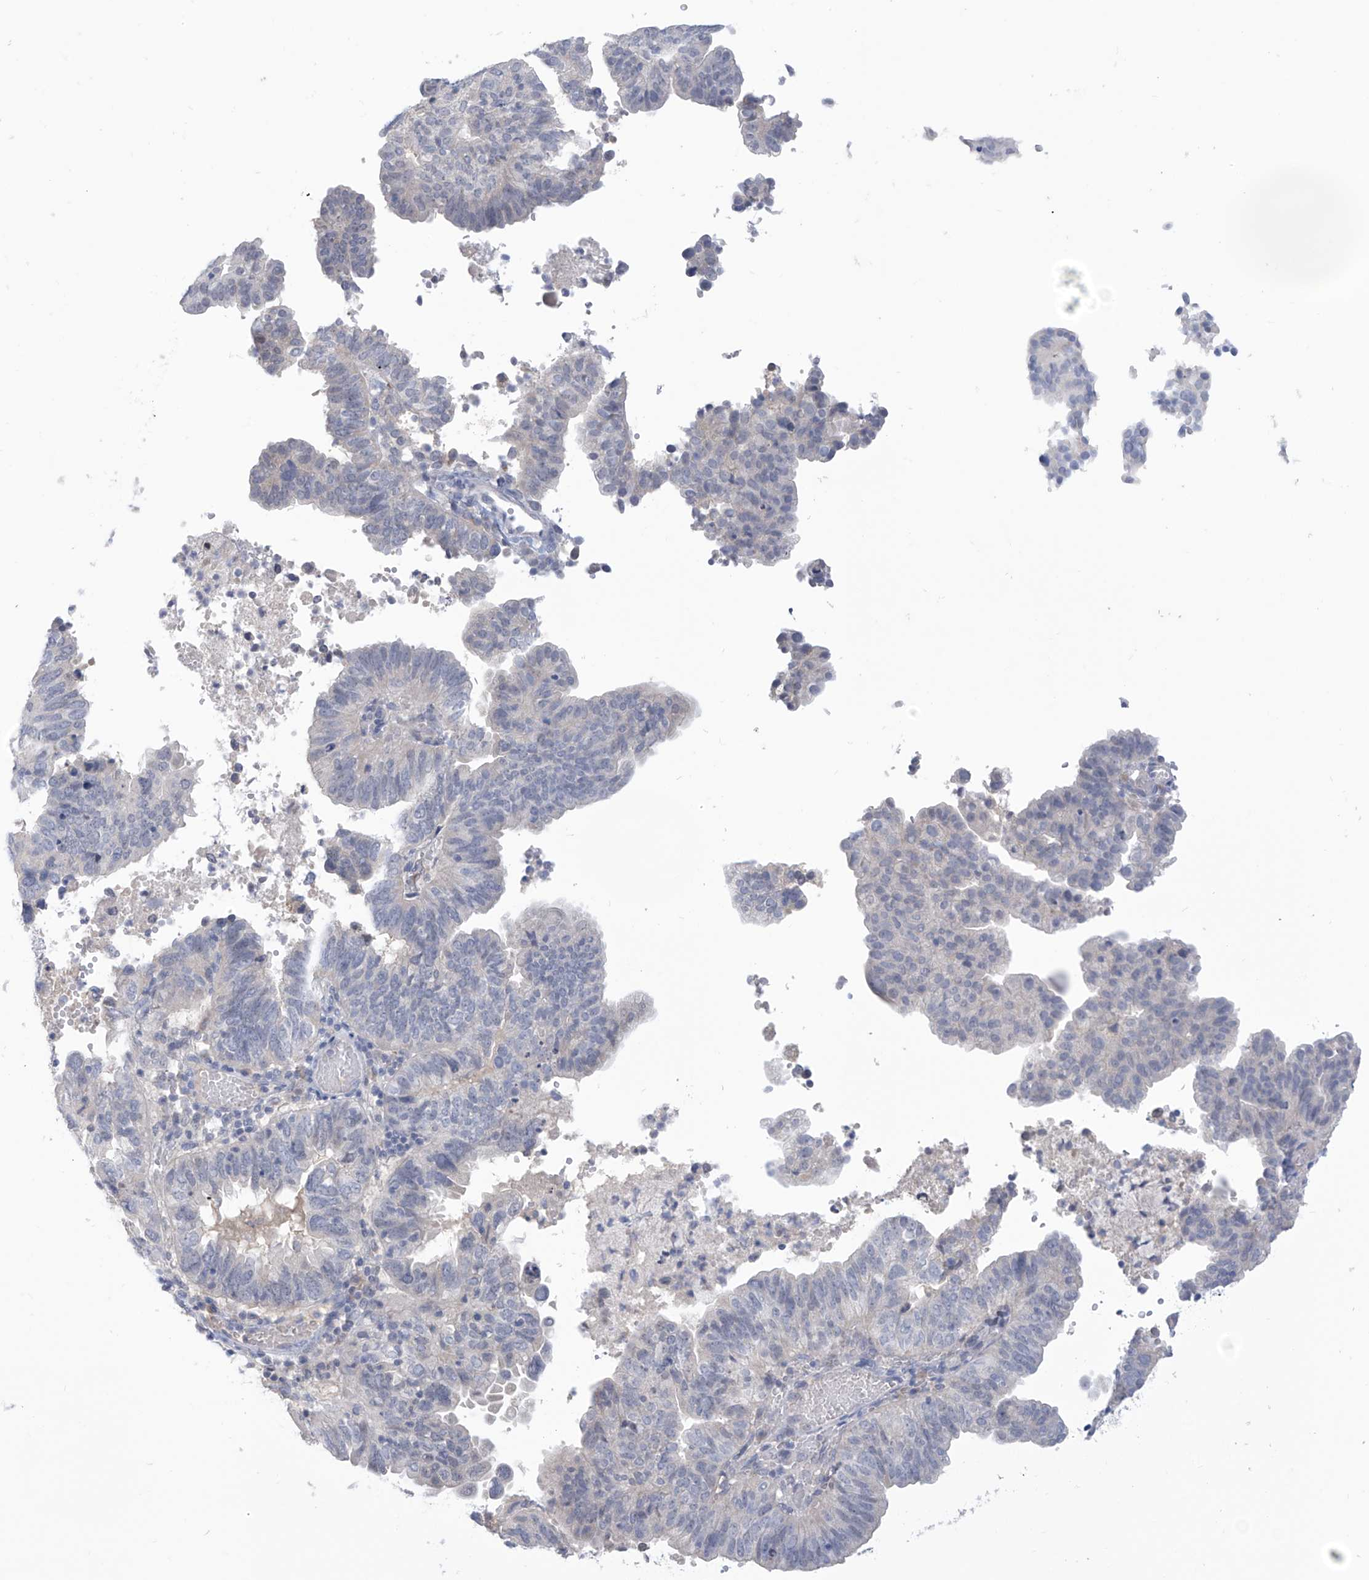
{"staining": {"intensity": "negative", "quantity": "none", "location": "none"}, "tissue": "endometrial cancer", "cell_type": "Tumor cells", "image_type": "cancer", "snomed": [{"axis": "morphology", "description": "Adenocarcinoma, NOS"}, {"axis": "topography", "description": "Uterus"}], "caption": "The immunohistochemistry (IHC) micrograph has no significant positivity in tumor cells of endometrial cancer tissue.", "gene": "IBA57", "patient": {"sex": "female", "age": 77}}